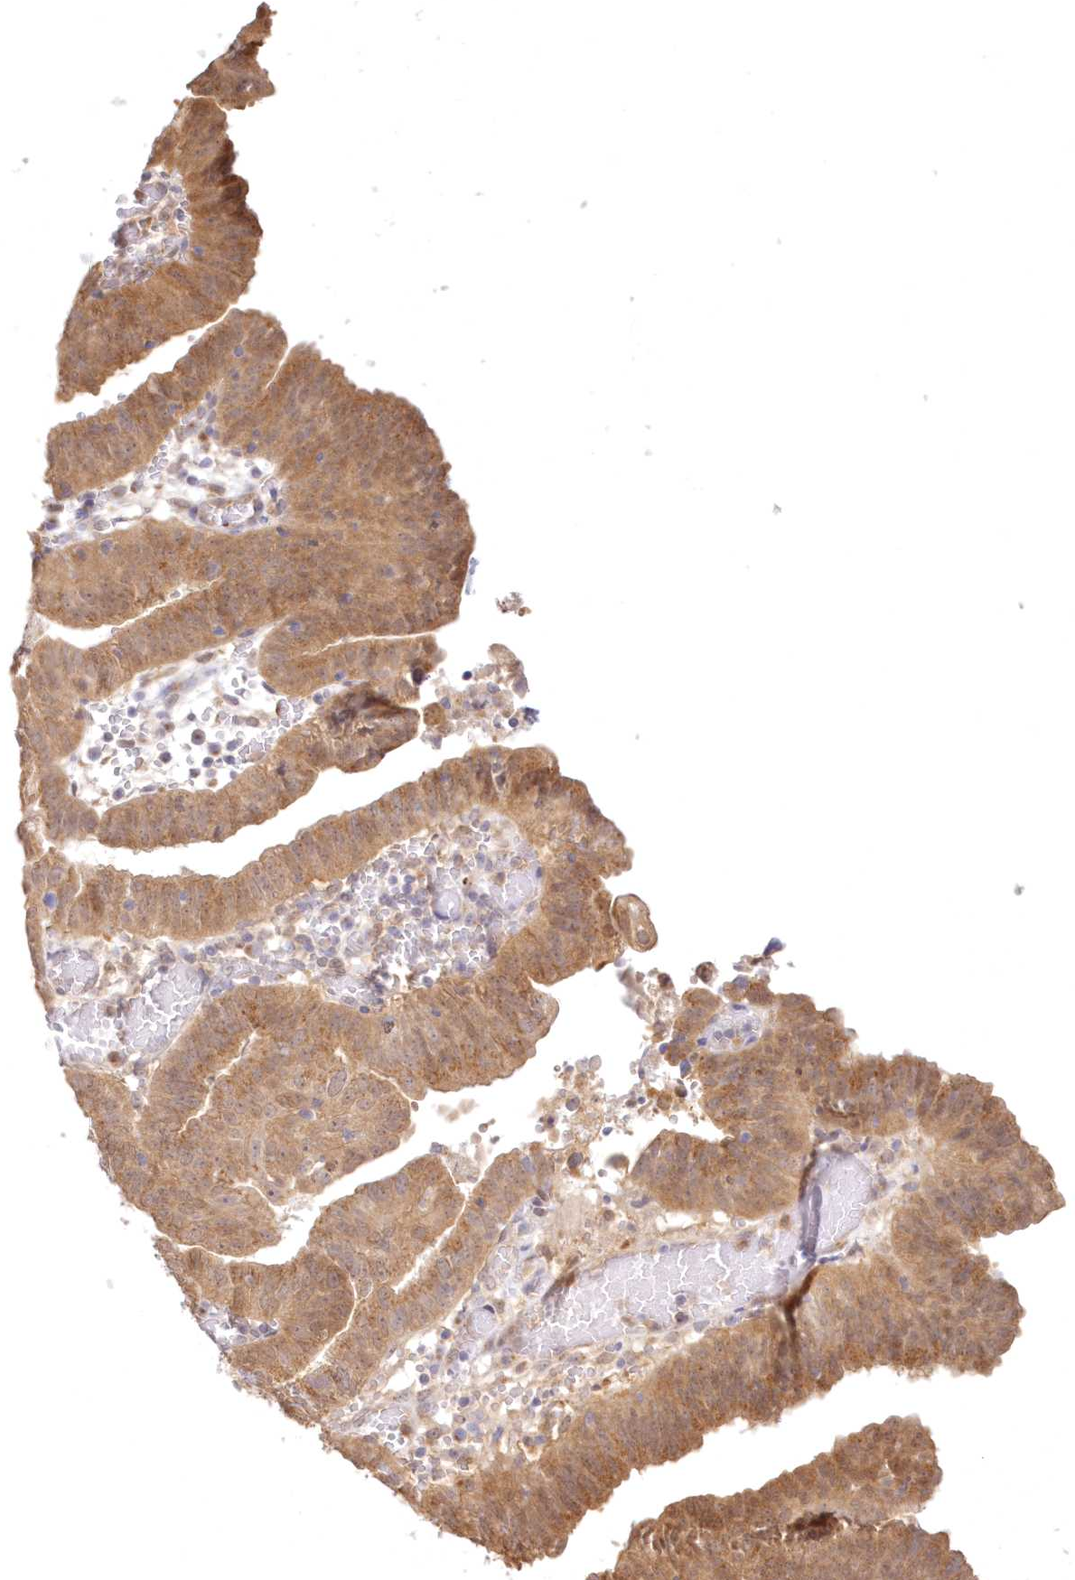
{"staining": {"intensity": "moderate", "quantity": ">75%", "location": "cytoplasmic/membranous,nuclear"}, "tissue": "endometrial cancer", "cell_type": "Tumor cells", "image_type": "cancer", "snomed": [{"axis": "morphology", "description": "Adenocarcinoma, NOS"}, {"axis": "topography", "description": "Uterus"}], "caption": "Protein positivity by immunohistochemistry (IHC) exhibits moderate cytoplasmic/membranous and nuclear positivity in approximately >75% of tumor cells in endometrial cancer (adenocarcinoma).", "gene": "RNPEP", "patient": {"sex": "female", "age": 77}}